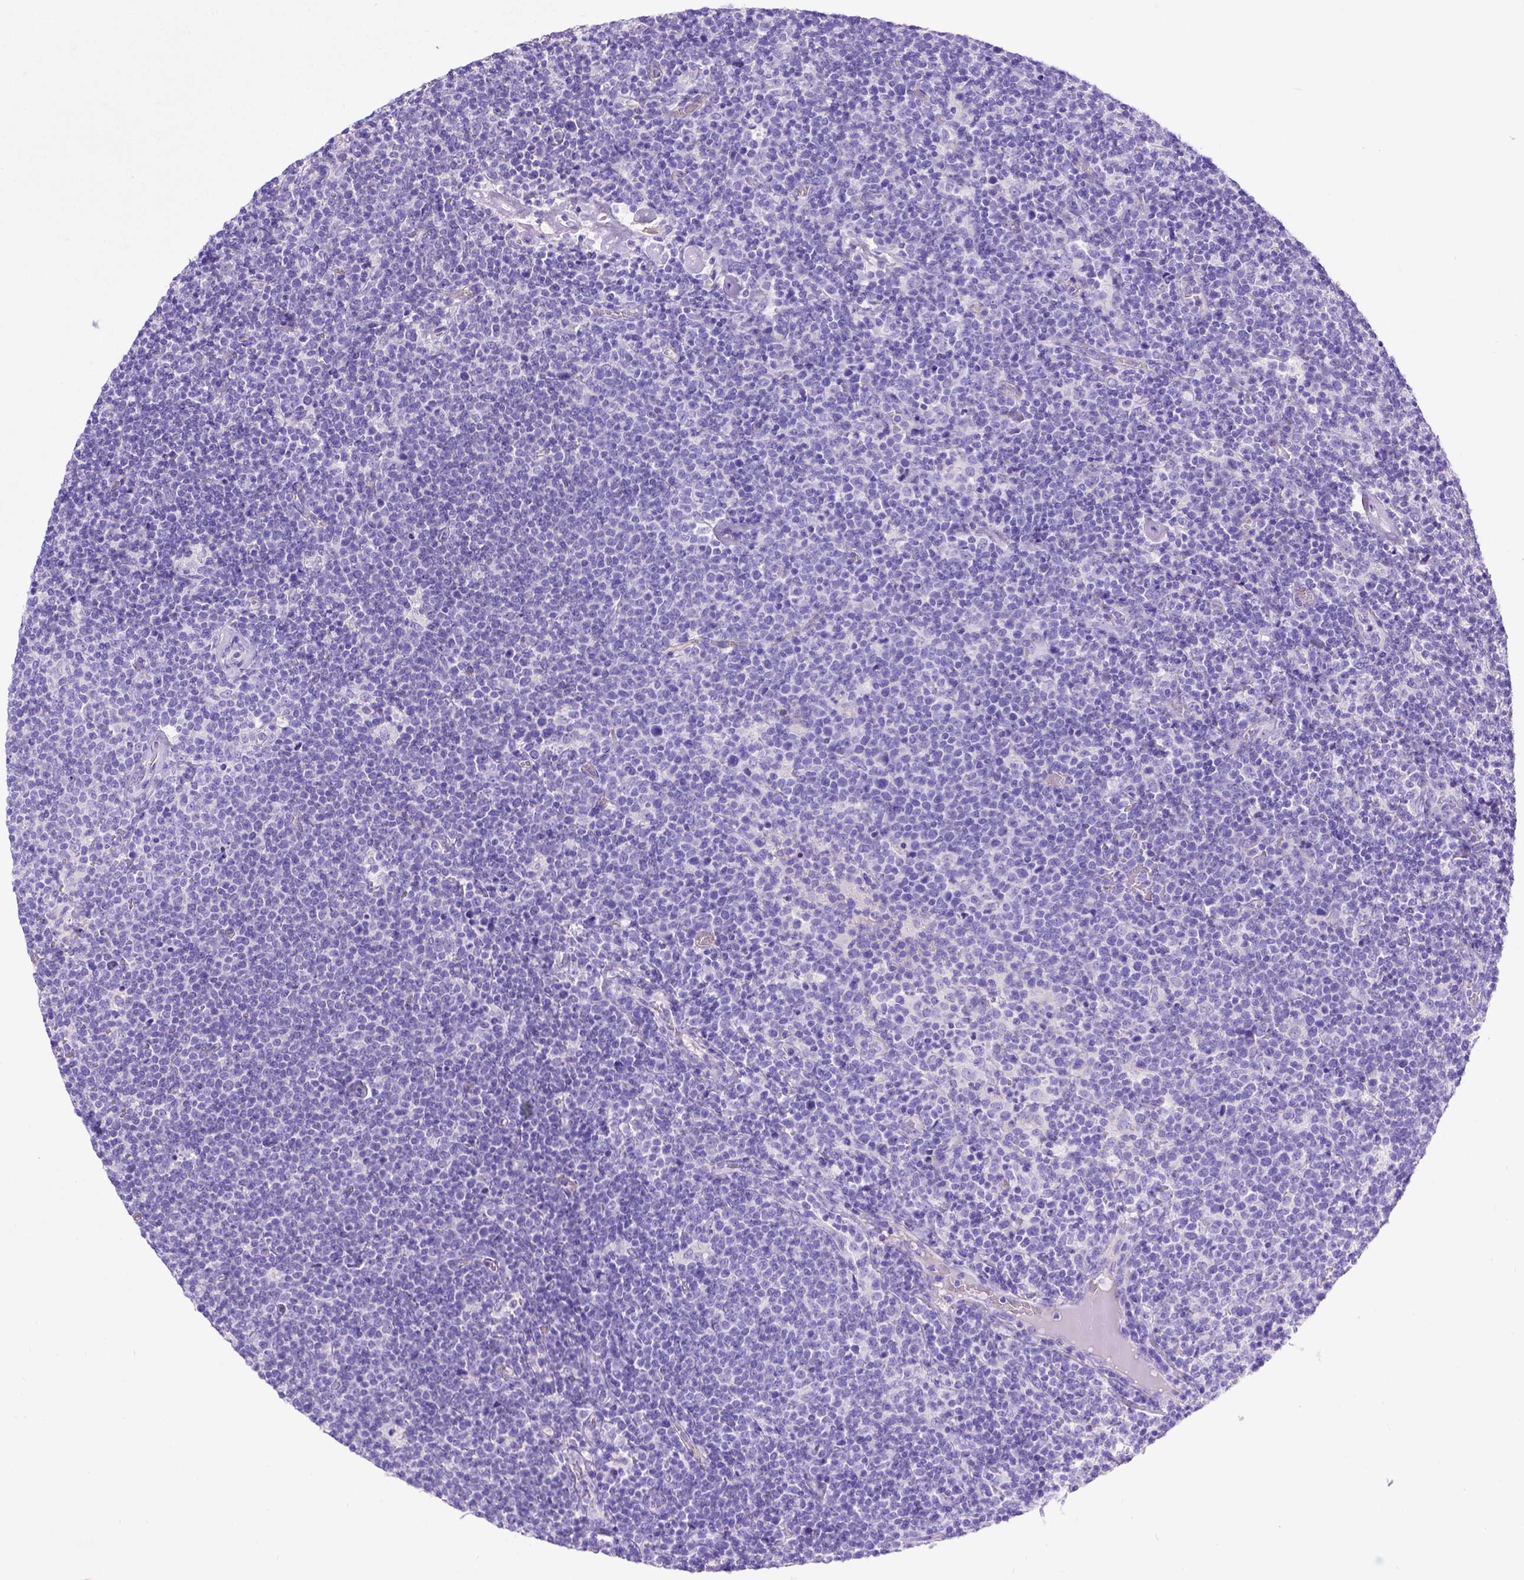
{"staining": {"intensity": "negative", "quantity": "none", "location": "none"}, "tissue": "lymphoma", "cell_type": "Tumor cells", "image_type": "cancer", "snomed": [{"axis": "morphology", "description": "Malignant lymphoma, non-Hodgkin's type, High grade"}, {"axis": "topography", "description": "Lymph node"}], "caption": "Micrograph shows no significant protein expression in tumor cells of malignant lymphoma, non-Hodgkin's type (high-grade).", "gene": "LRRC18", "patient": {"sex": "male", "age": 61}}